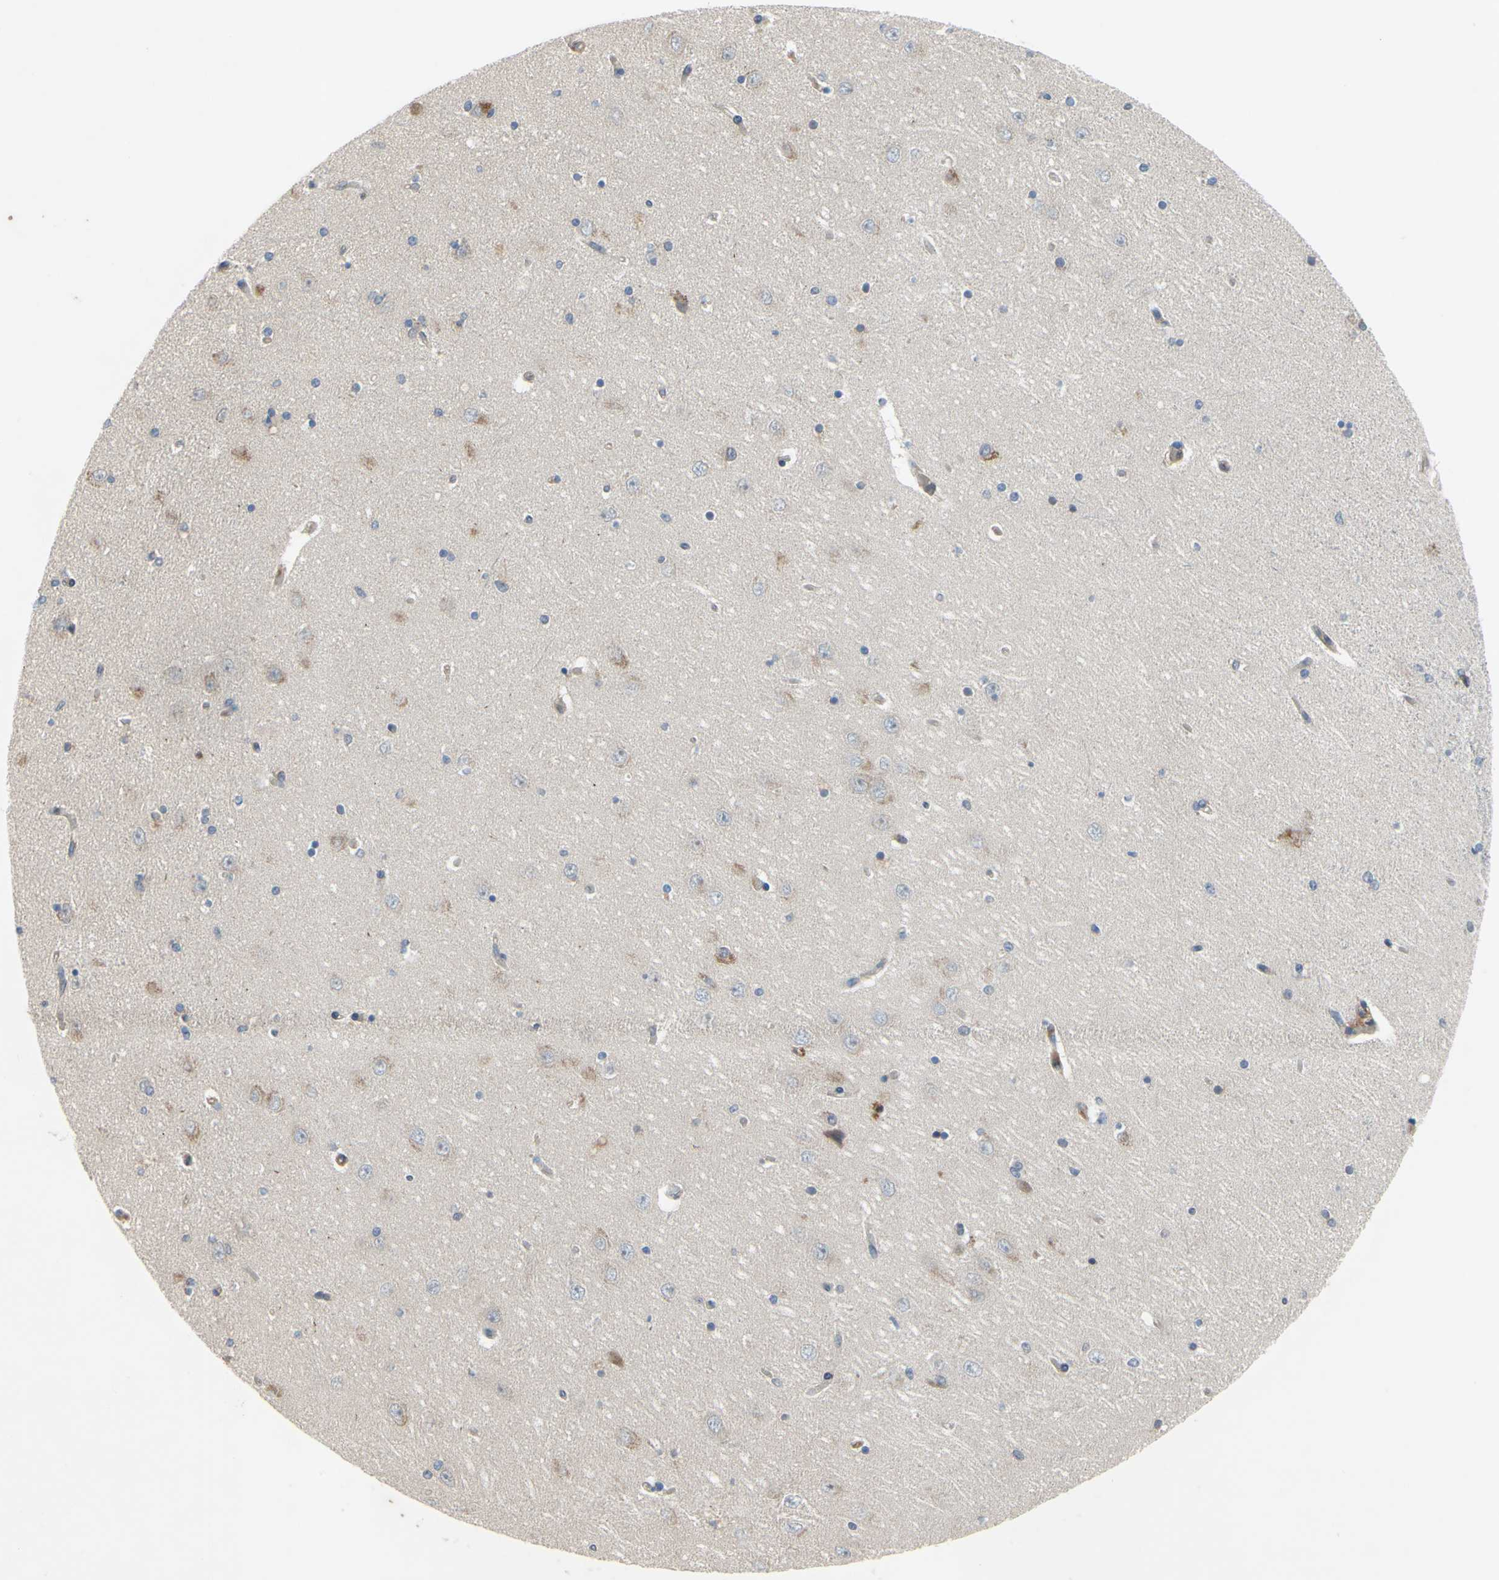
{"staining": {"intensity": "weak", "quantity": "<25%", "location": "cytoplasmic/membranous"}, "tissue": "hippocampus", "cell_type": "Glial cells", "image_type": "normal", "snomed": [{"axis": "morphology", "description": "Normal tissue, NOS"}, {"axis": "topography", "description": "Hippocampus"}], "caption": "Glial cells show no significant protein staining in benign hippocampus. (DAB immunohistochemistry visualized using brightfield microscopy, high magnification).", "gene": "XIAP", "patient": {"sex": "female", "age": 54}}